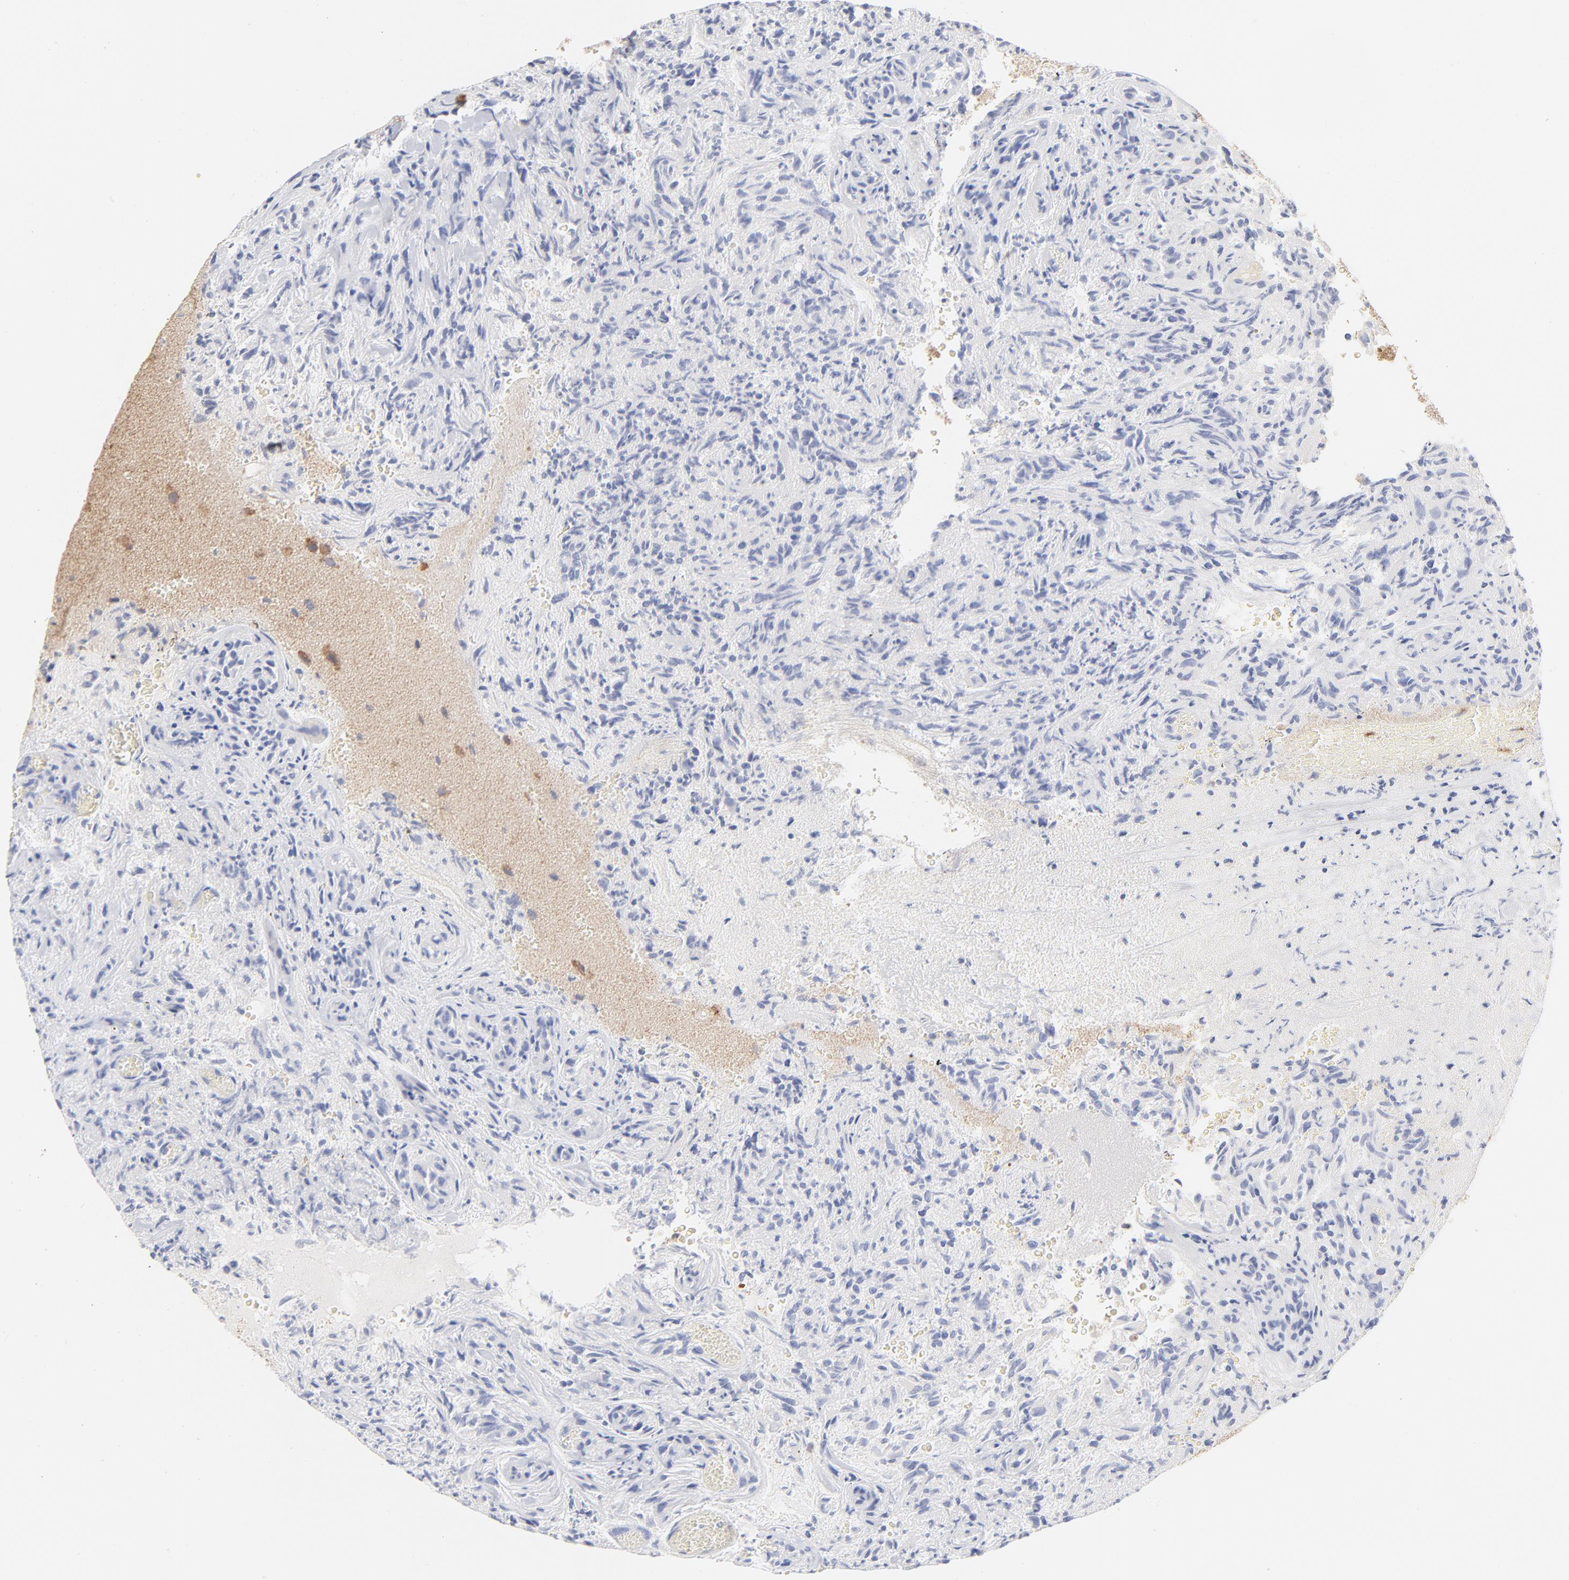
{"staining": {"intensity": "weak", "quantity": "25%-75%", "location": "cytoplasmic/membranous"}, "tissue": "glioma", "cell_type": "Tumor cells", "image_type": "cancer", "snomed": [{"axis": "morphology", "description": "Normal tissue, NOS"}, {"axis": "morphology", "description": "Glioma, malignant, High grade"}, {"axis": "topography", "description": "Cerebral cortex"}], "caption": "Immunohistochemistry image of neoplastic tissue: human glioma stained using immunohistochemistry demonstrates low levels of weak protein expression localized specifically in the cytoplasmic/membranous of tumor cells, appearing as a cytoplasmic/membranous brown color.", "gene": "MTERF2", "patient": {"sex": "male", "age": 75}}